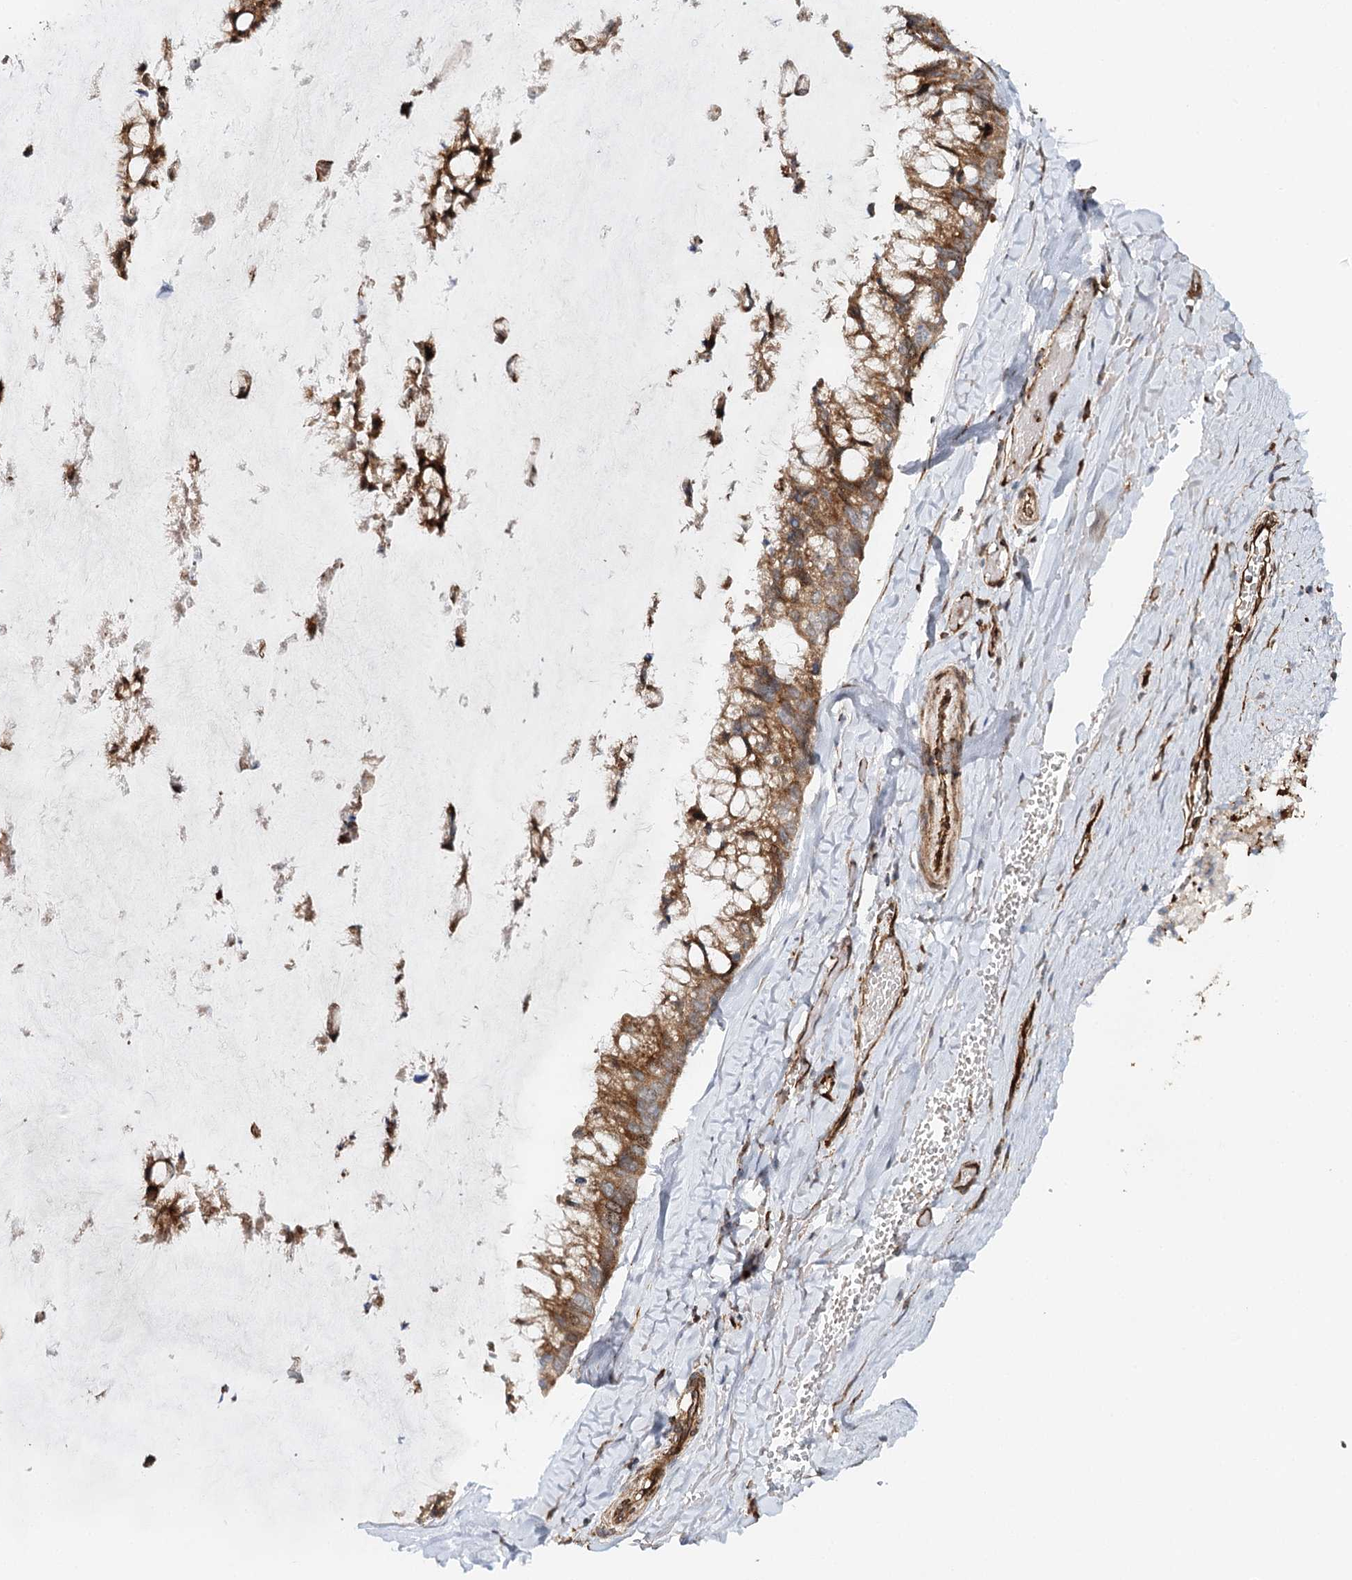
{"staining": {"intensity": "moderate", "quantity": ">75%", "location": "cytoplasmic/membranous"}, "tissue": "ovarian cancer", "cell_type": "Tumor cells", "image_type": "cancer", "snomed": [{"axis": "morphology", "description": "Cystadenocarcinoma, mucinous, NOS"}, {"axis": "topography", "description": "Ovary"}], "caption": "DAB immunohistochemical staining of human ovarian mucinous cystadenocarcinoma demonstrates moderate cytoplasmic/membranous protein staining in approximately >75% of tumor cells.", "gene": "MKNK1", "patient": {"sex": "female", "age": 39}}